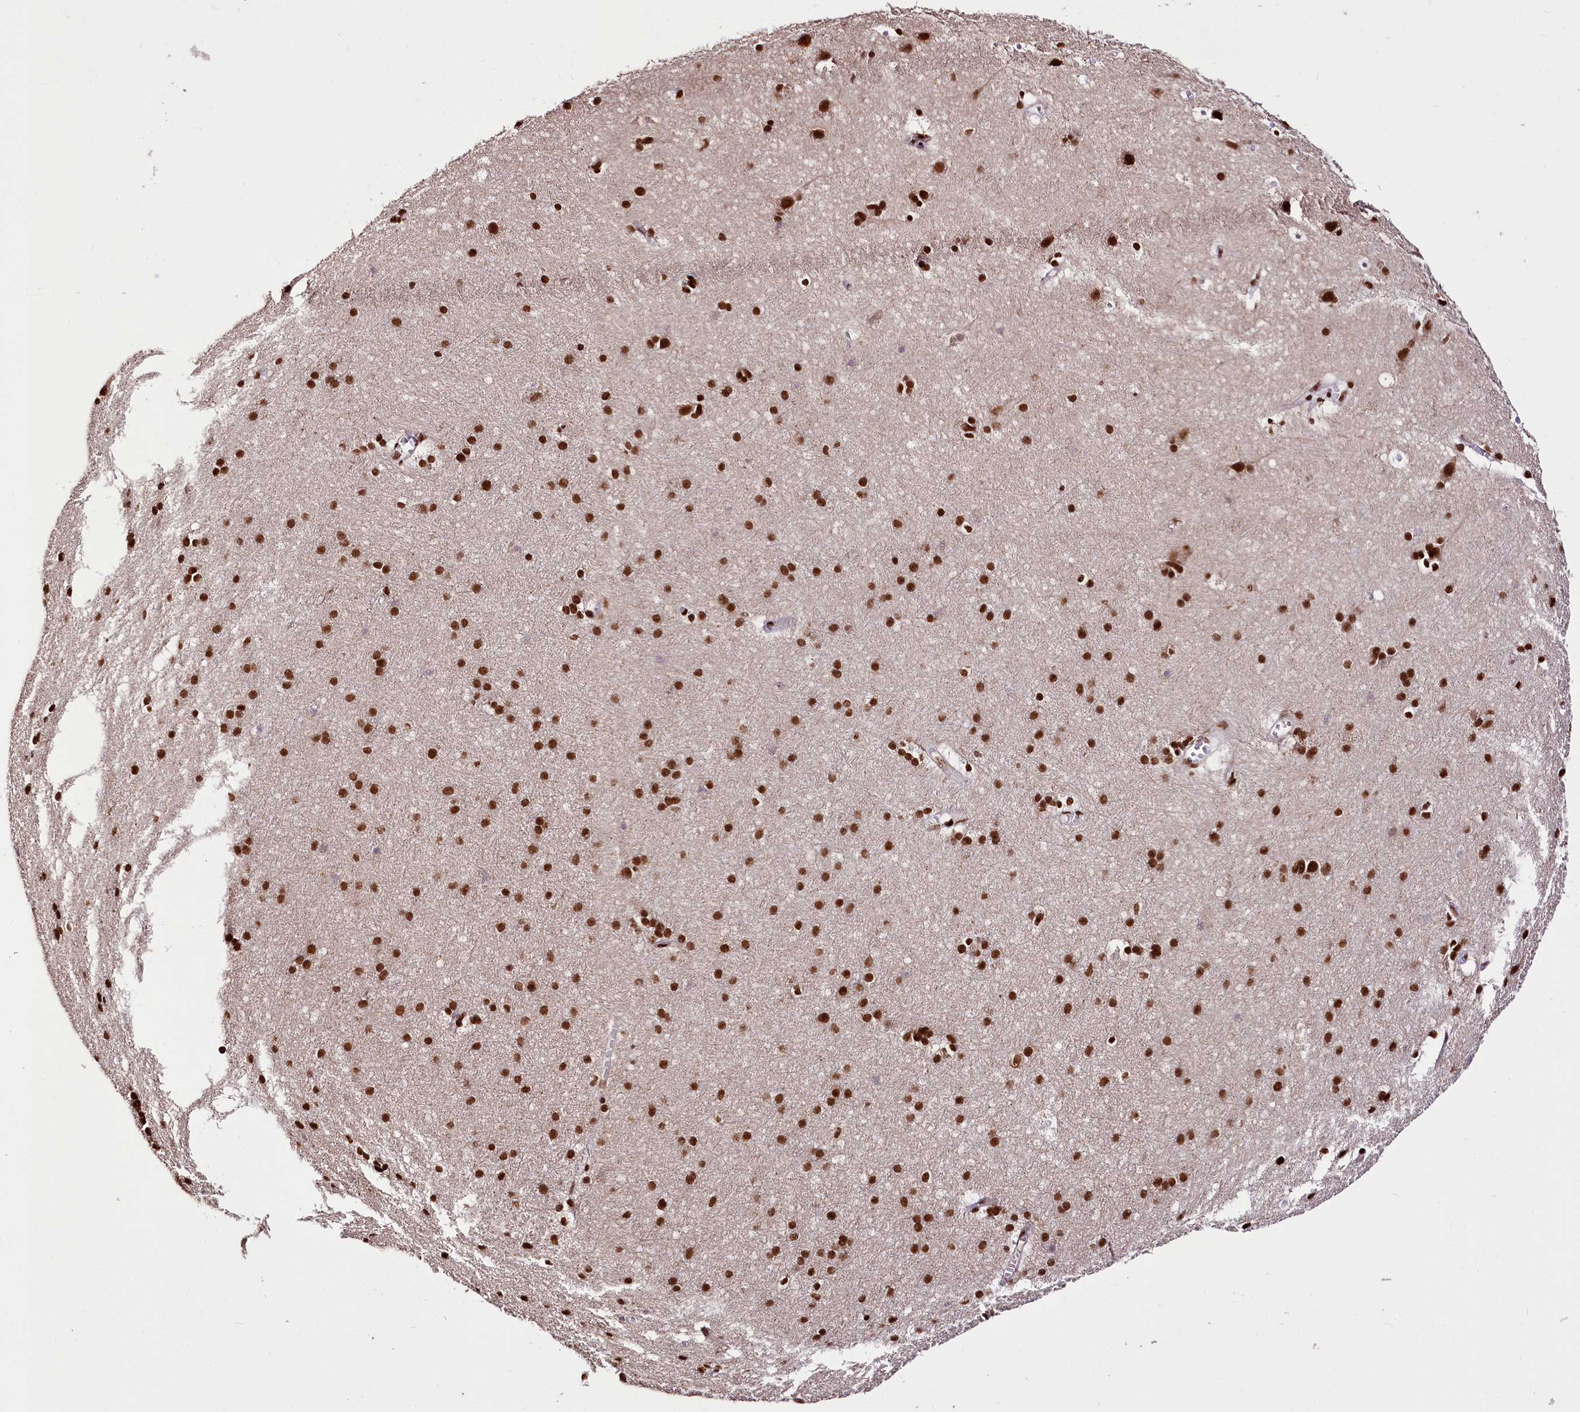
{"staining": {"intensity": "moderate", "quantity": "25%-75%", "location": "nuclear"}, "tissue": "cerebral cortex", "cell_type": "Endothelial cells", "image_type": "normal", "snomed": [{"axis": "morphology", "description": "Normal tissue, NOS"}, {"axis": "topography", "description": "Cerebral cortex"}], "caption": "A brown stain shows moderate nuclear positivity of a protein in endothelial cells of unremarkable cerebral cortex.", "gene": "SMARCE1", "patient": {"sex": "male", "age": 54}}